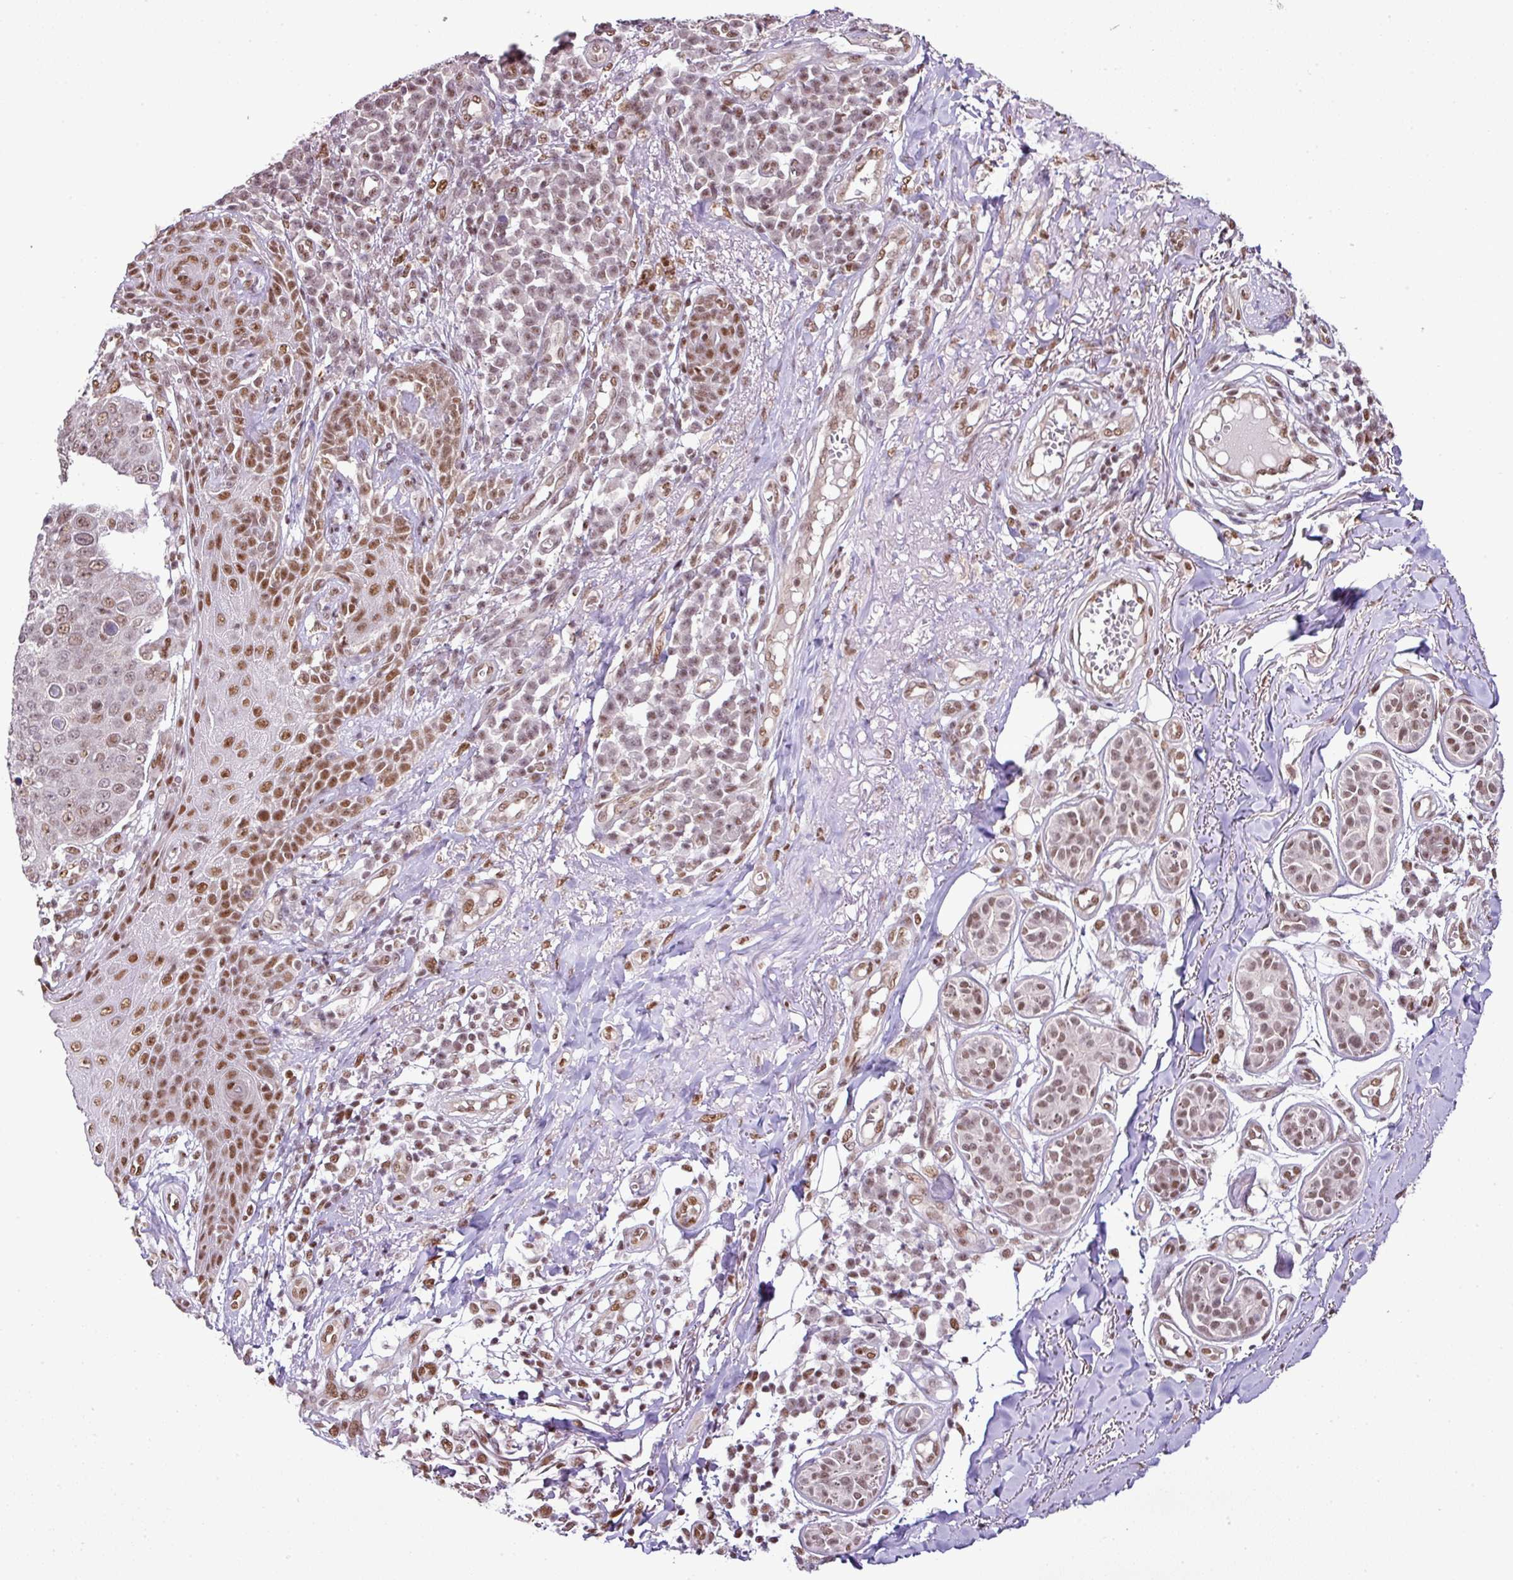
{"staining": {"intensity": "moderate", "quantity": ">75%", "location": "nuclear"}, "tissue": "skin cancer", "cell_type": "Tumor cells", "image_type": "cancer", "snomed": [{"axis": "morphology", "description": "Squamous cell carcinoma, NOS"}, {"axis": "topography", "description": "Skin"}], "caption": "Protein staining of skin cancer tissue exhibits moderate nuclear positivity in approximately >75% of tumor cells. (Stains: DAB (3,3'-diaminobenzidine) in brown, nuclei in blue, Microscopy: brightfield microscopy at high magnification).", "gene": "PGAP4", "patient": {"sex": "male", "age": 71}}